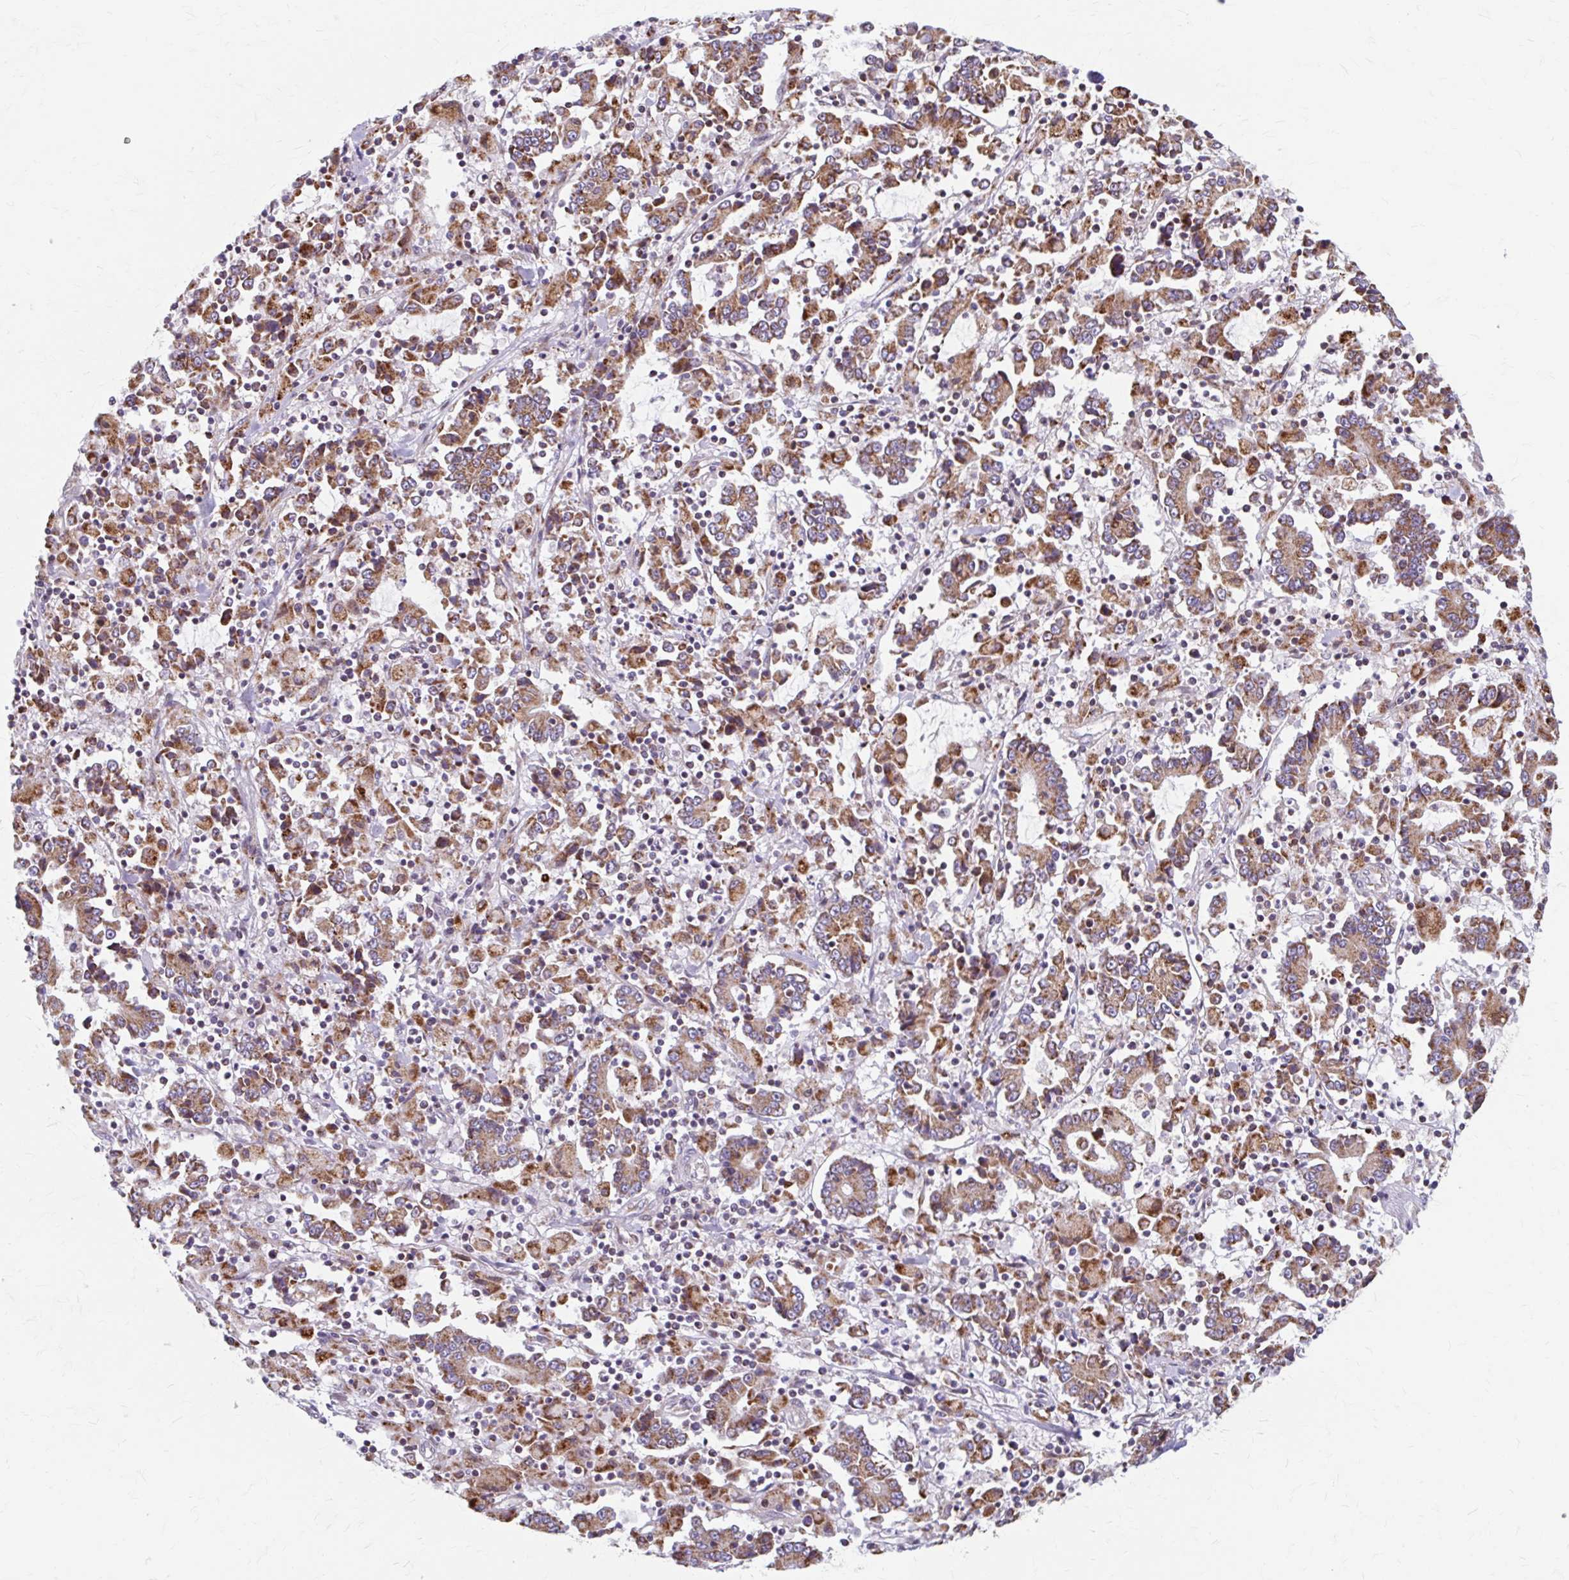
{"staining": {"intensity": "moderate", "quantity": ">75%", "location": "cytoplasmic/membranous"}, "tissue": "stomach cancer", "cell_type": "Tumor cells", "image_type": "cancer", "snomed": [{"axis": "morphology", "description": "Adenocarcinoma, NOS"}, {"axis": "topography", "description": "Stomach, upper"}], "caption": "Stomach cancer tissue demonstrates moderate cytoplasmic/membranous positivity in approximately >75% of tumor cells Nuclei are stained in blue.", "gene": "BEAN1", "patient": {"sex": "male", "age": 68}}